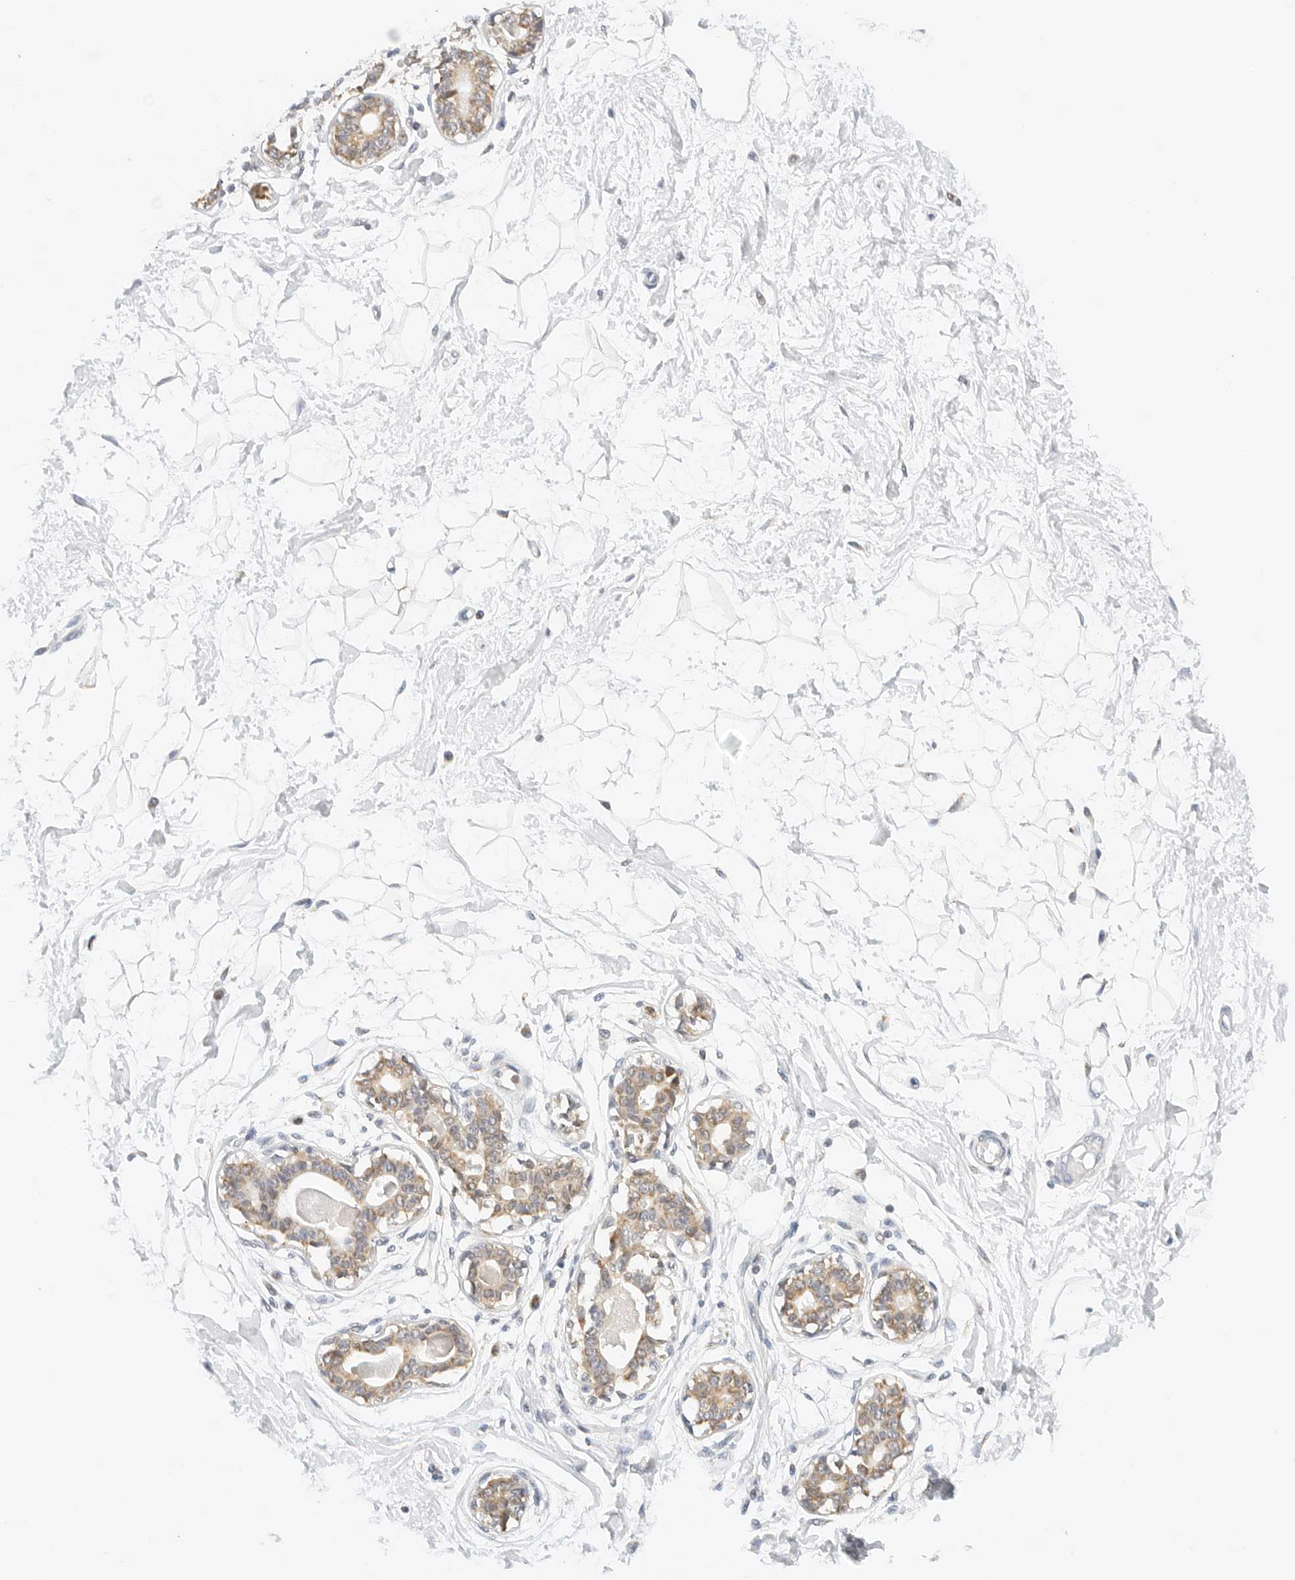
{"staining": {"intensity": "negative", "quantity": "none", "location": "none"}, "tissue": "breast", "cell_type": "Adipocytes", "image_type": "normal", "snomed": [{"axis": "morphology", "description": "Normal tissue, NOS"}, {"axis": "topography", "description": "Breast"}], "caption": "This image is of normal breast stained with immunohistochemistry (IHC) to label a protein in brown with the nuclei are counter-stained blue. There is no positivity in adipocytes. (DAB (3,3'-diaminobenzidine) immunohistochemistry (IHC) visualized using brightfield microscopy, high magnification).", "gene": "ATL1", "patient": {"sex": "female", "age": 45}}